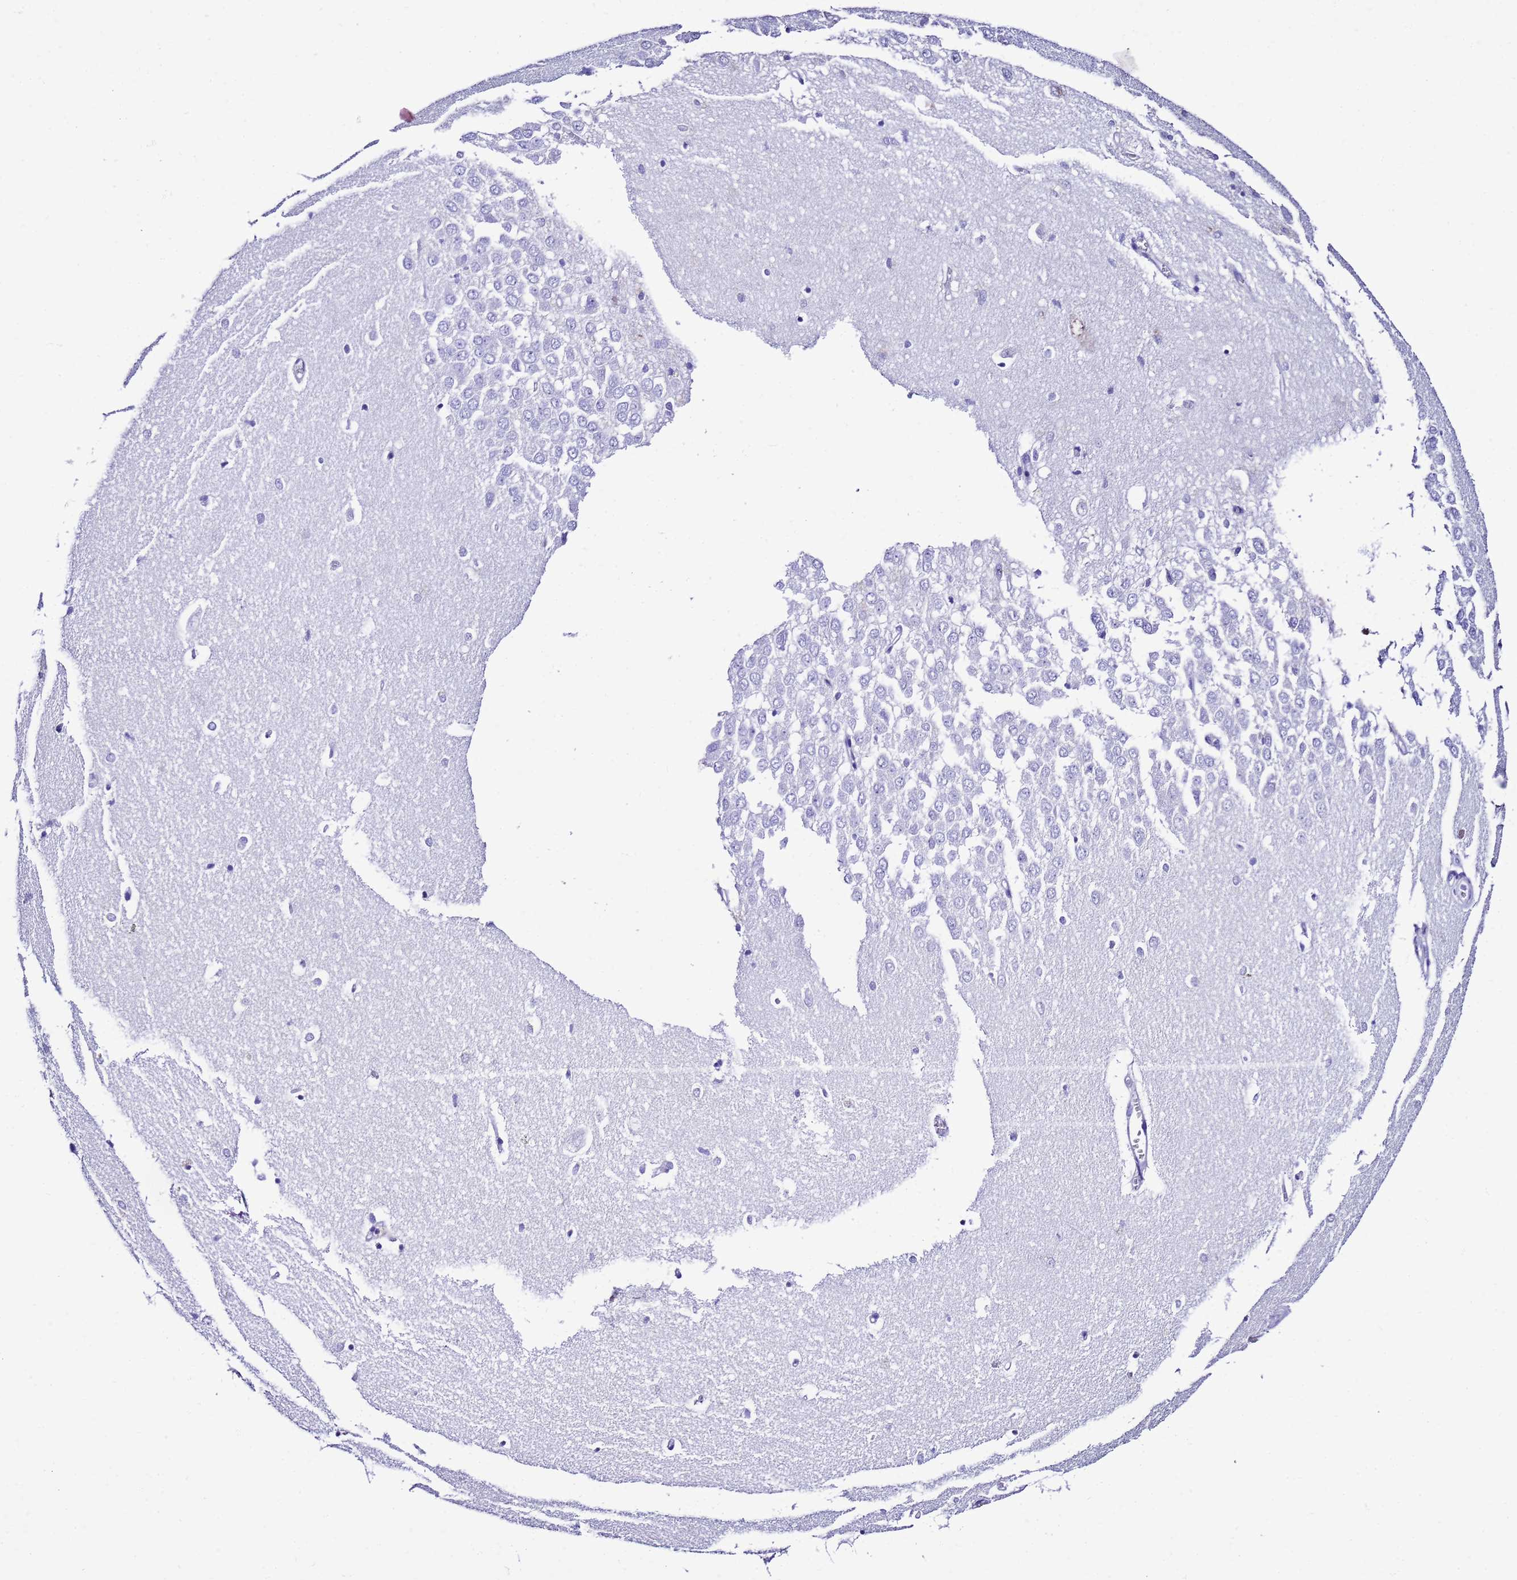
{"staining": {"intensity": "negative", "quantity": "none", "location": "none"}, "tissue": "hippocampus", "cell_type": "Glial cells", "image_type": "normal", "snomed": [{"axis": "morphology", "description": "Normal tissue, NOS"}, {"axis": "topography", "description": "Hippocampus"}], "caption": "Histopathology image shows no significant protein staining in glial cells of unremarkable hippocampus. (Stains: DAB (3,3'-diaminobenzidine) immunohistochemistry (IHC) with hematoxylin counter stain, Microscopy: brightfield microscopy at high magnification).", "gene": "UGT2A1", "patient": {"sex": "female", "age": 64}}